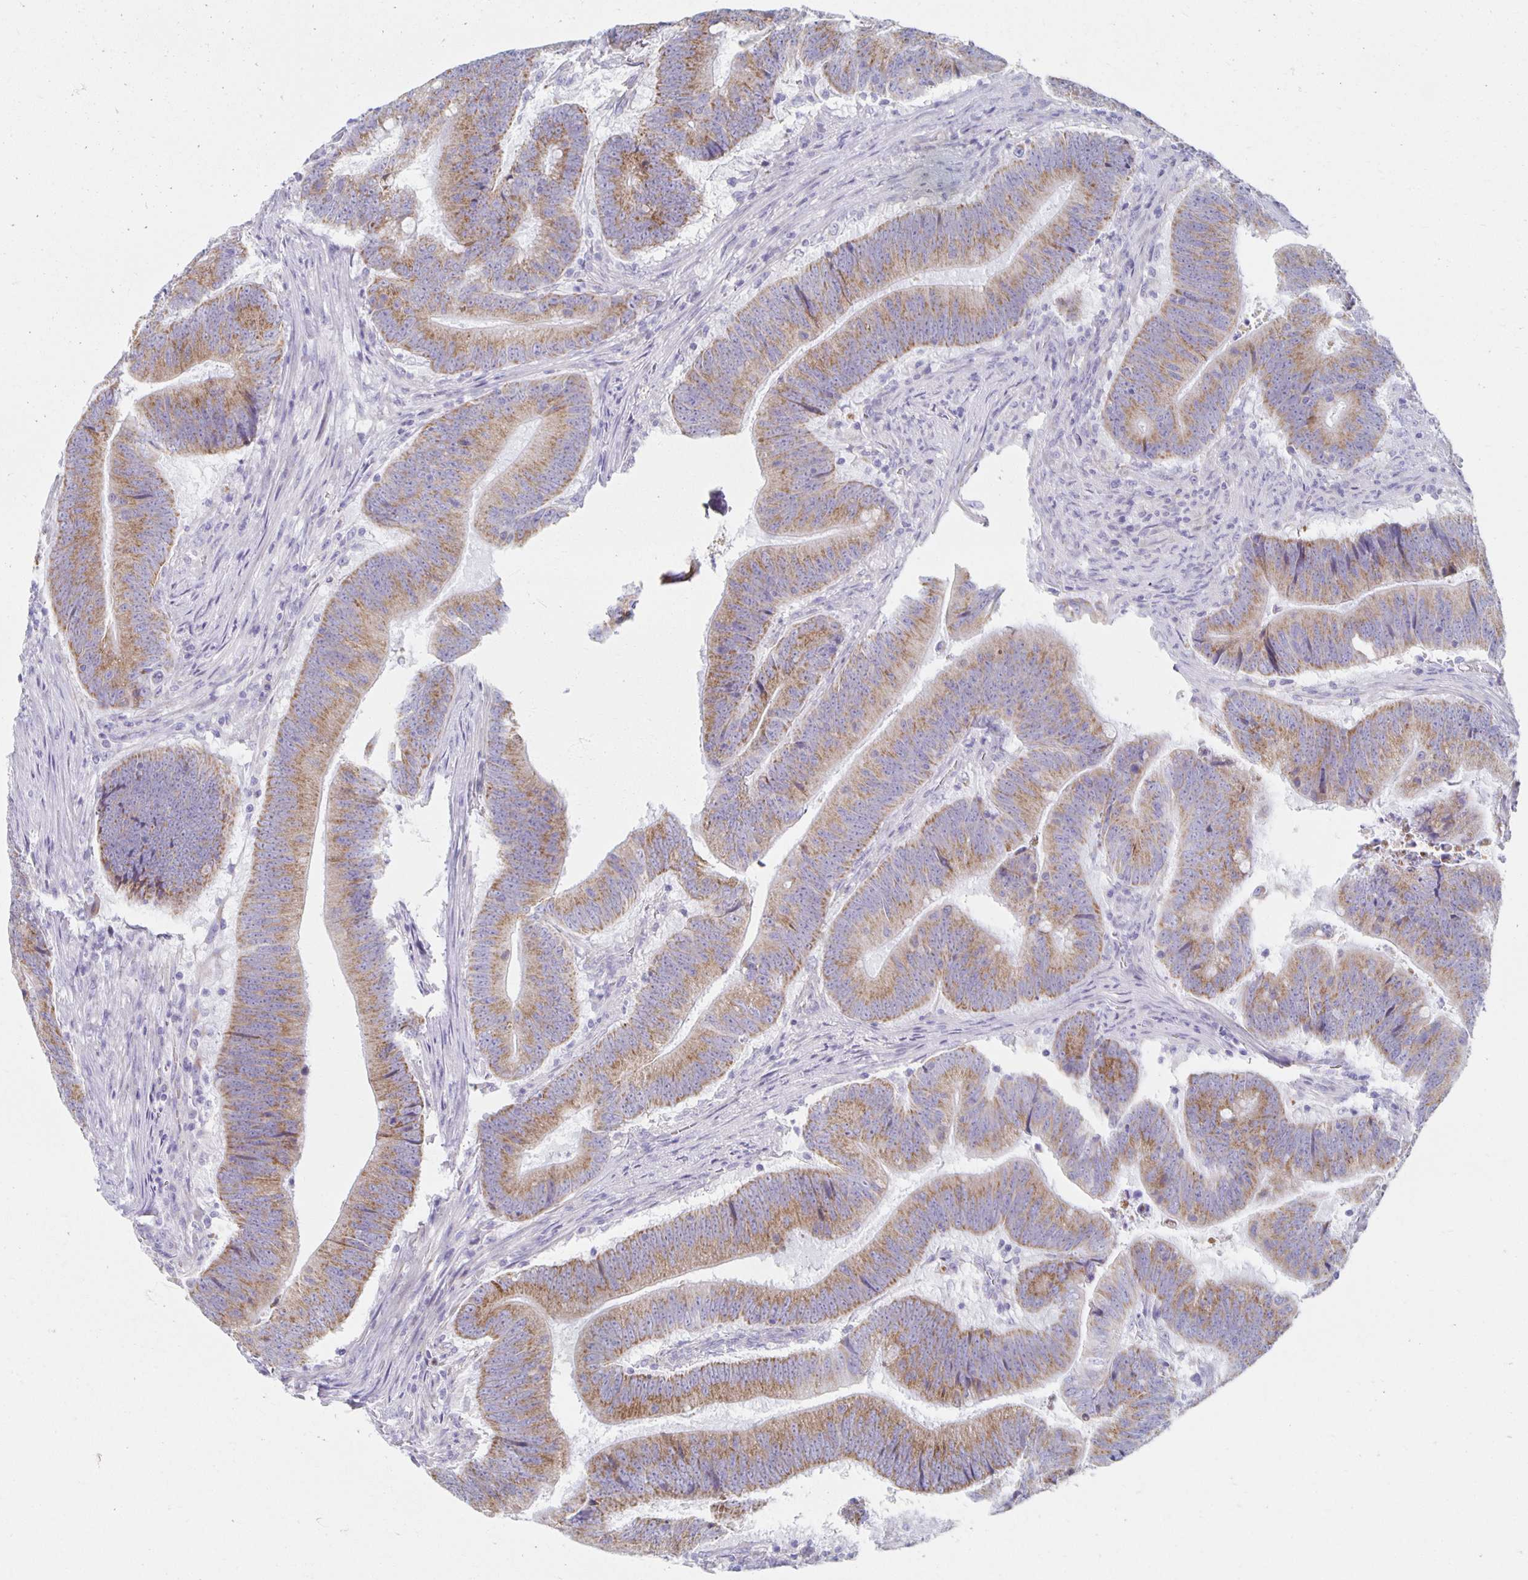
{"staining": {"intensity": "moderate", "quantity": ">75%", "location": "cytoplasmic/membranous"}, "tissue": "colorectal cancer", "cell_type": "Tumor cells", "image_type": "cancer", "snomed": [{"axis": "morphology", "description": "Adenocarcinoma, NOS"}, {"axis": "topography", "description": "Colon"}], "caption": "This is a histology image of immunohistochemistry staining of colorectal cancer, which shows moderate expression in the cytoplasmic/membranous of tumor cells.", "gene": "TEX44", "patient": {"sex": "female", "age": 87}}